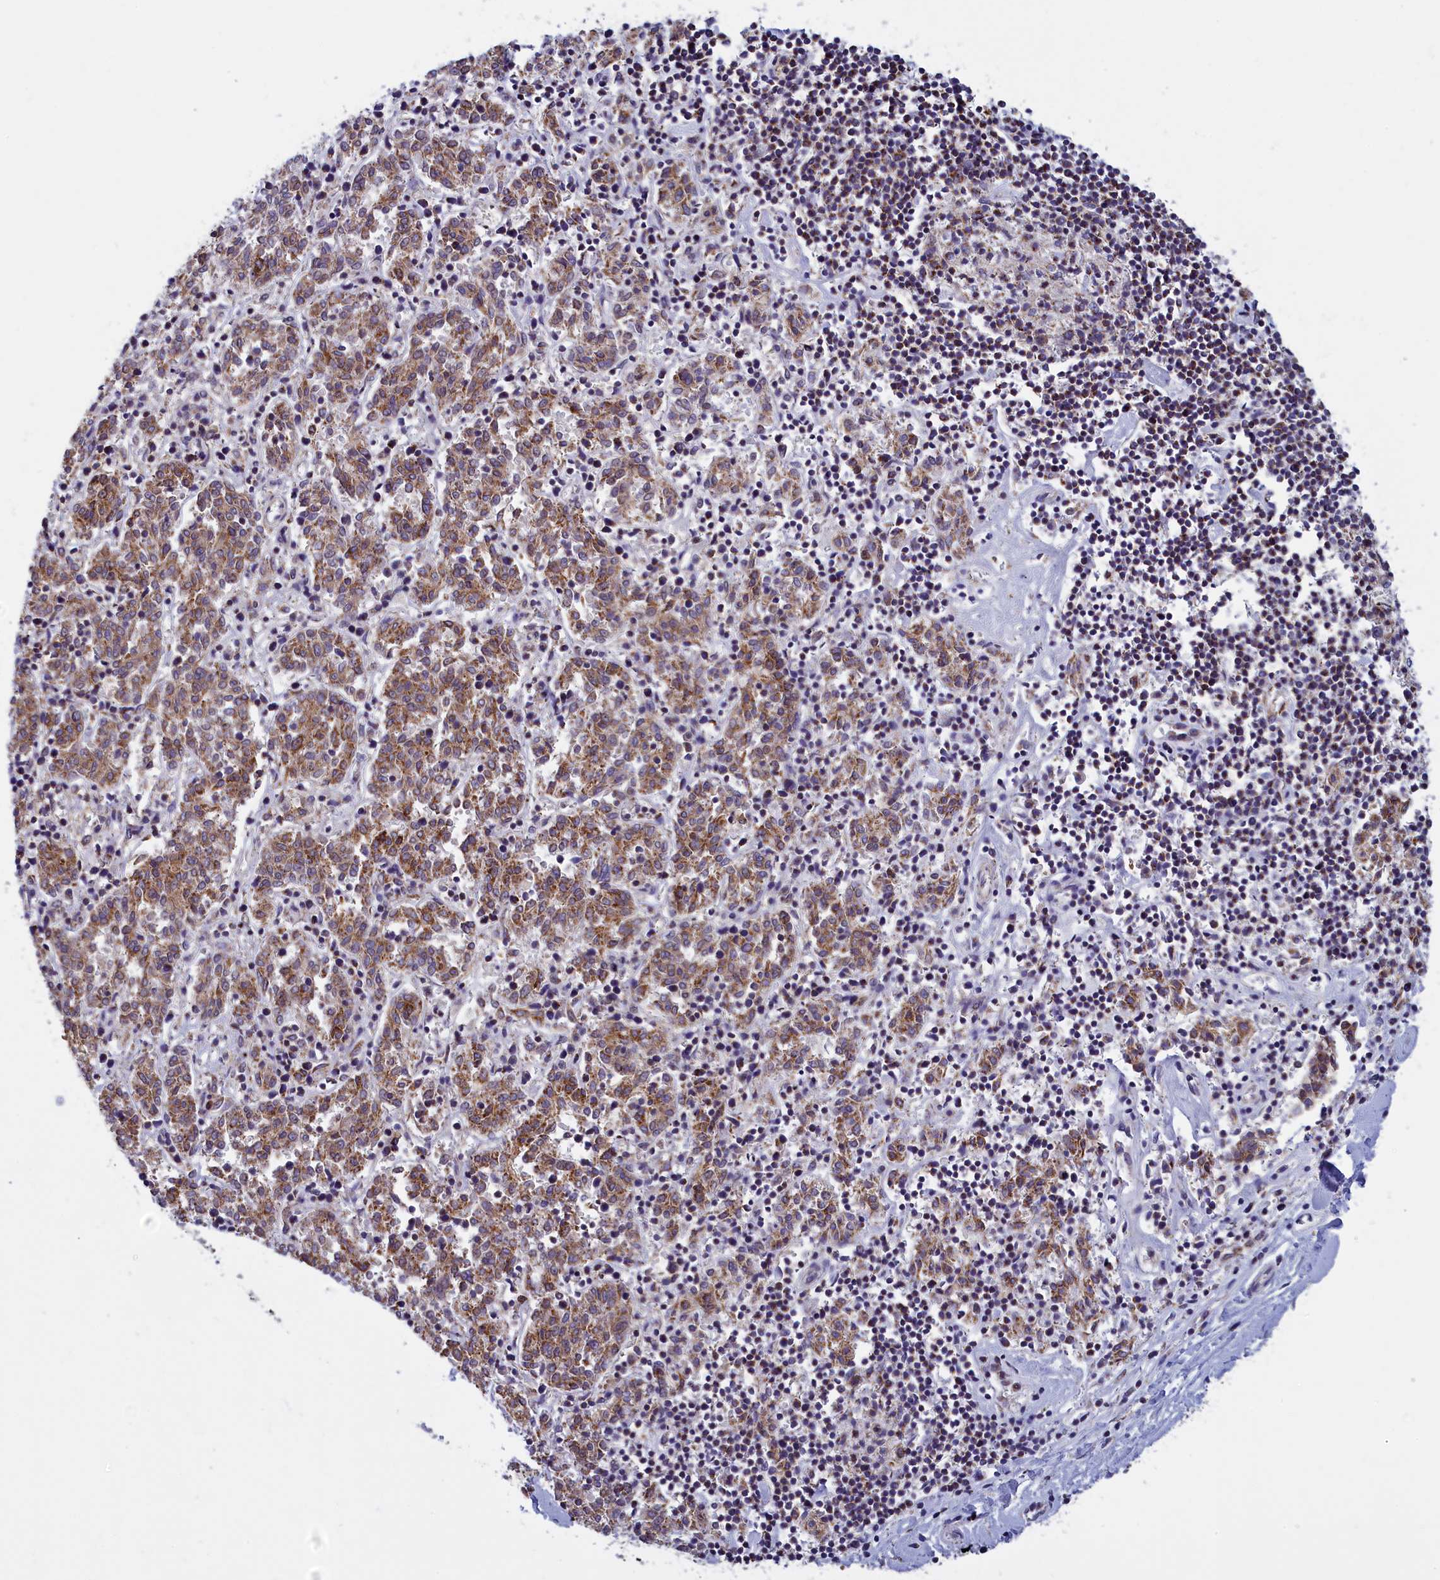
{"staining": {"intensity": "moderate", "quantity": ">75%", "location": "cytoplasmic/membranous"}, "tissue": "melanoma", "cell_type": "Tumor cells", "image_type": "cancer", "snomed": [{"axis": "morphology", "description": "Malignant melanoma, NOS"}, {"axis": "topography", "description": "Skin"}], "caption": "Immunohistochemistry (IHC) histopathology image of neoplastic tissue: malignant melanoma stained using IHC demonstrates medium levels of moderate protein expression localized specifically in the cytoplasmic/membranous of tumor cells, appearing as a cytoplasmic/membranous brown color.", "gene": "IFT122", "patient": {"sex": "female", "age": 72}}